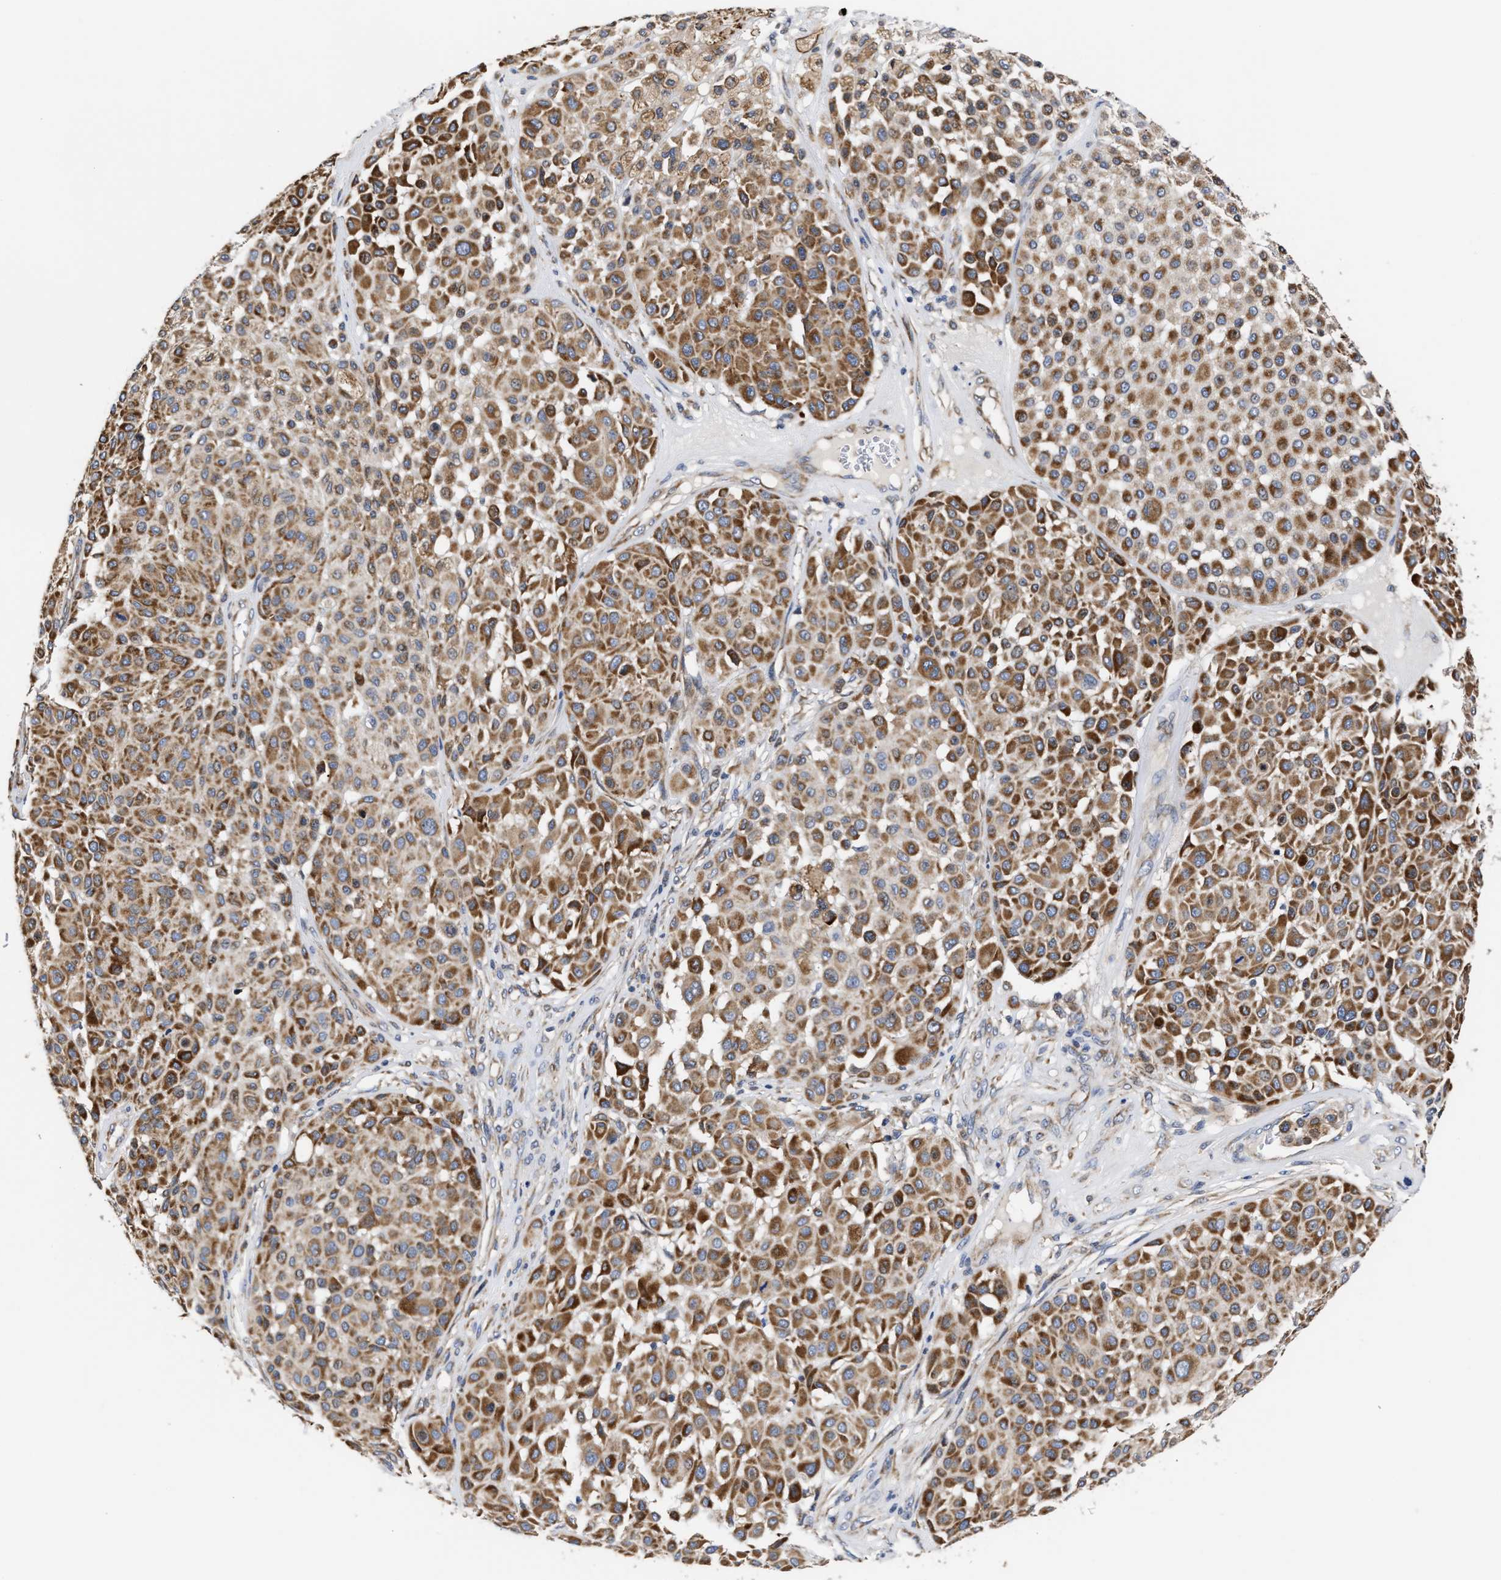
{"staining": {"intensity": "moderate", "quantity": ">75%", "location": "cytoplasmic/membranous"}, "tissue": "melanoma", "cell_type": "Tumor cells", "image_type": "cancer", "snomed": [{"axis": "morphology", "description": "Malignant melanoma, Metastatic site"}, {"axis": "topography", "description": "Soft tissue"}], "caption": "DAB immunohistochemical staining of human melanoma exhibits moderate cytoplasmic/membranous protein staining in approximately >75% of tumor cells.", "gene": "MALSU1", "patient": {"sex": "male", "age": 41}}